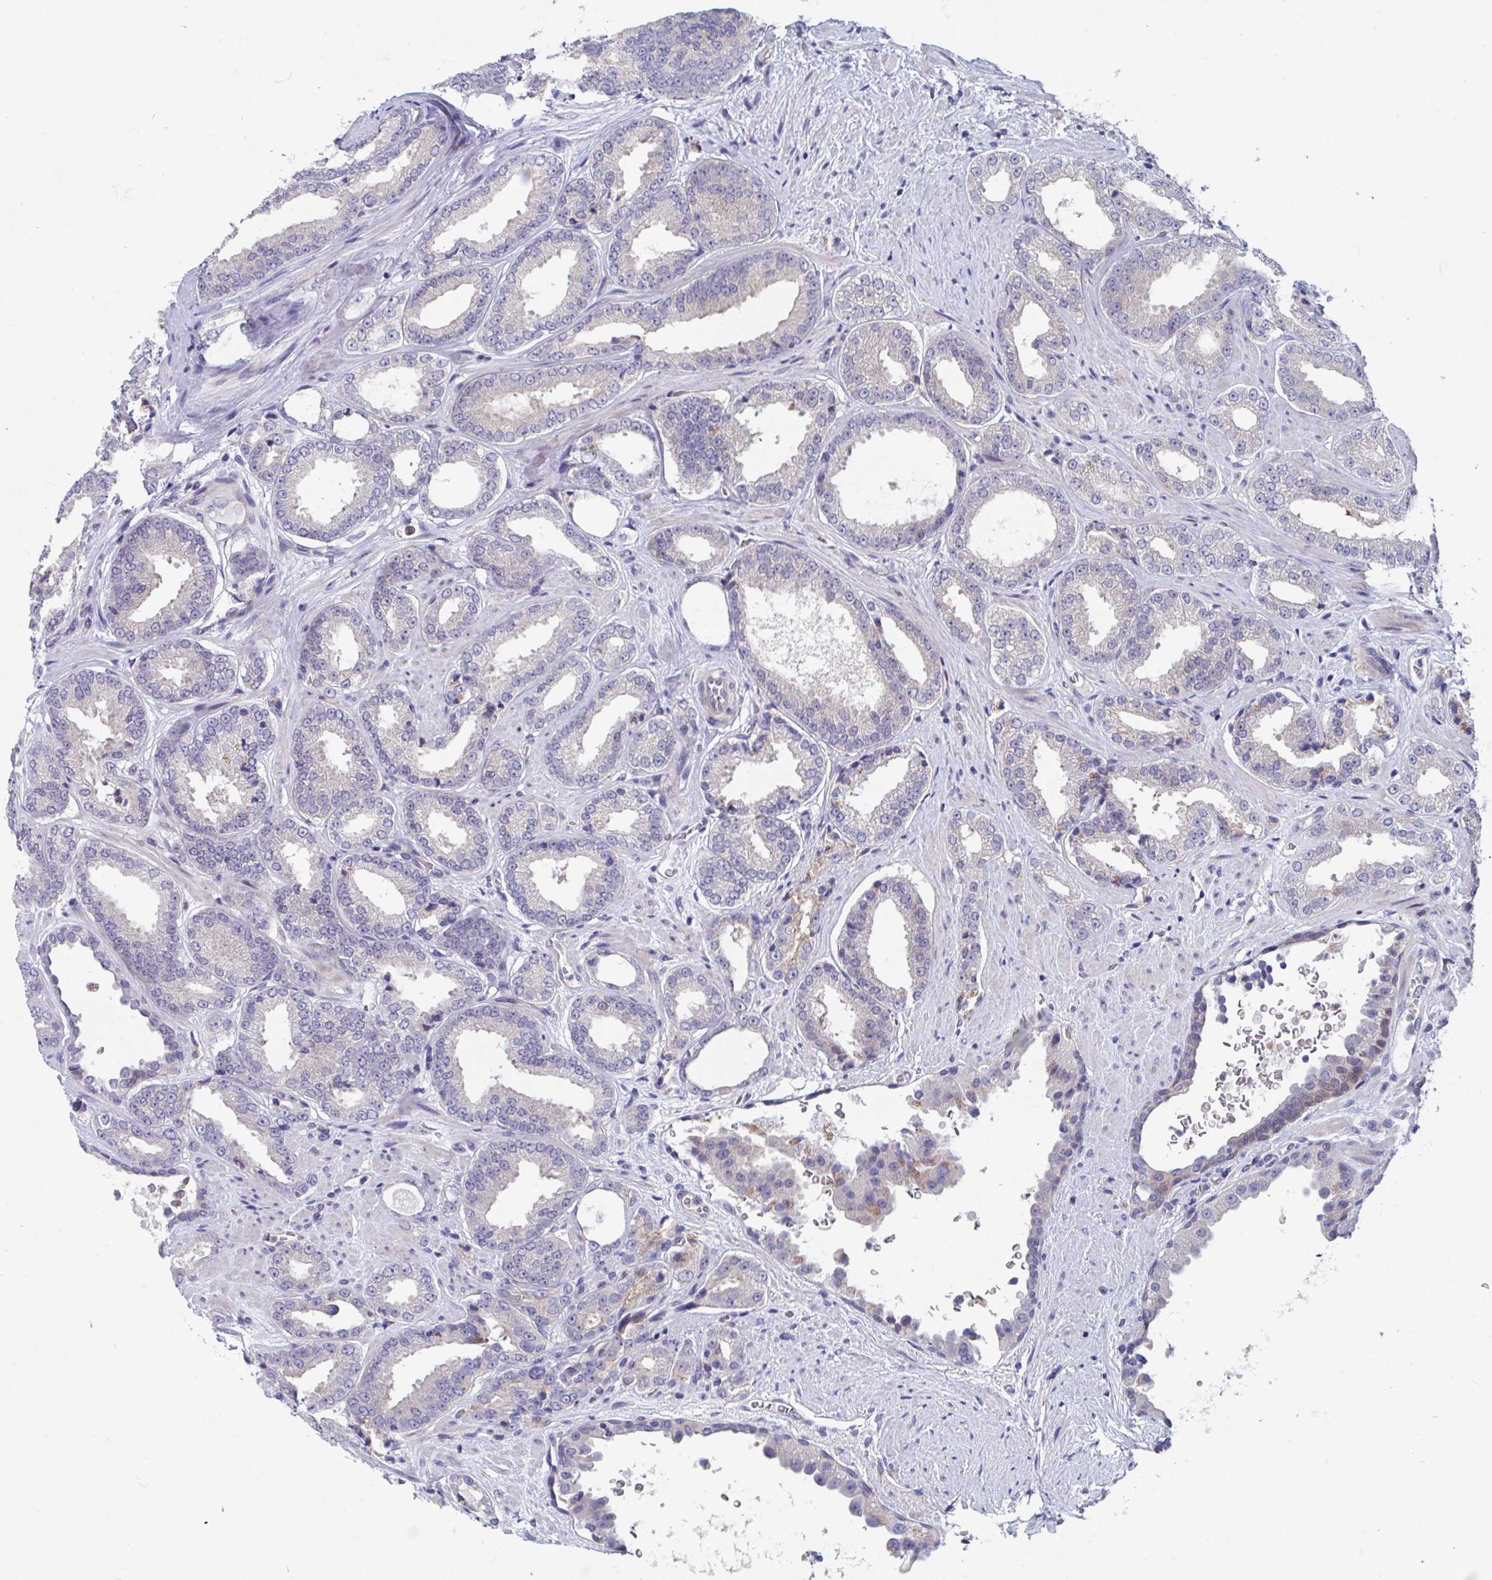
{"staining": {"intensity": "negative", "quantity": "none", "location": "none"}, "tissue": "prostate cancer", "cell_type": "Tumor cells", "image_type": "cancer", "snomed": [{"axis": "morphology", "description": "Adenocarcinoma, Low grade"}, {"axis": "topography", "description": "Prostate"}], "caption": "Tumor cells are negative for brown protein staining in prostate cancer.", "gene": "P2RX3", "patient": {"sex": "male", "age": 67}}